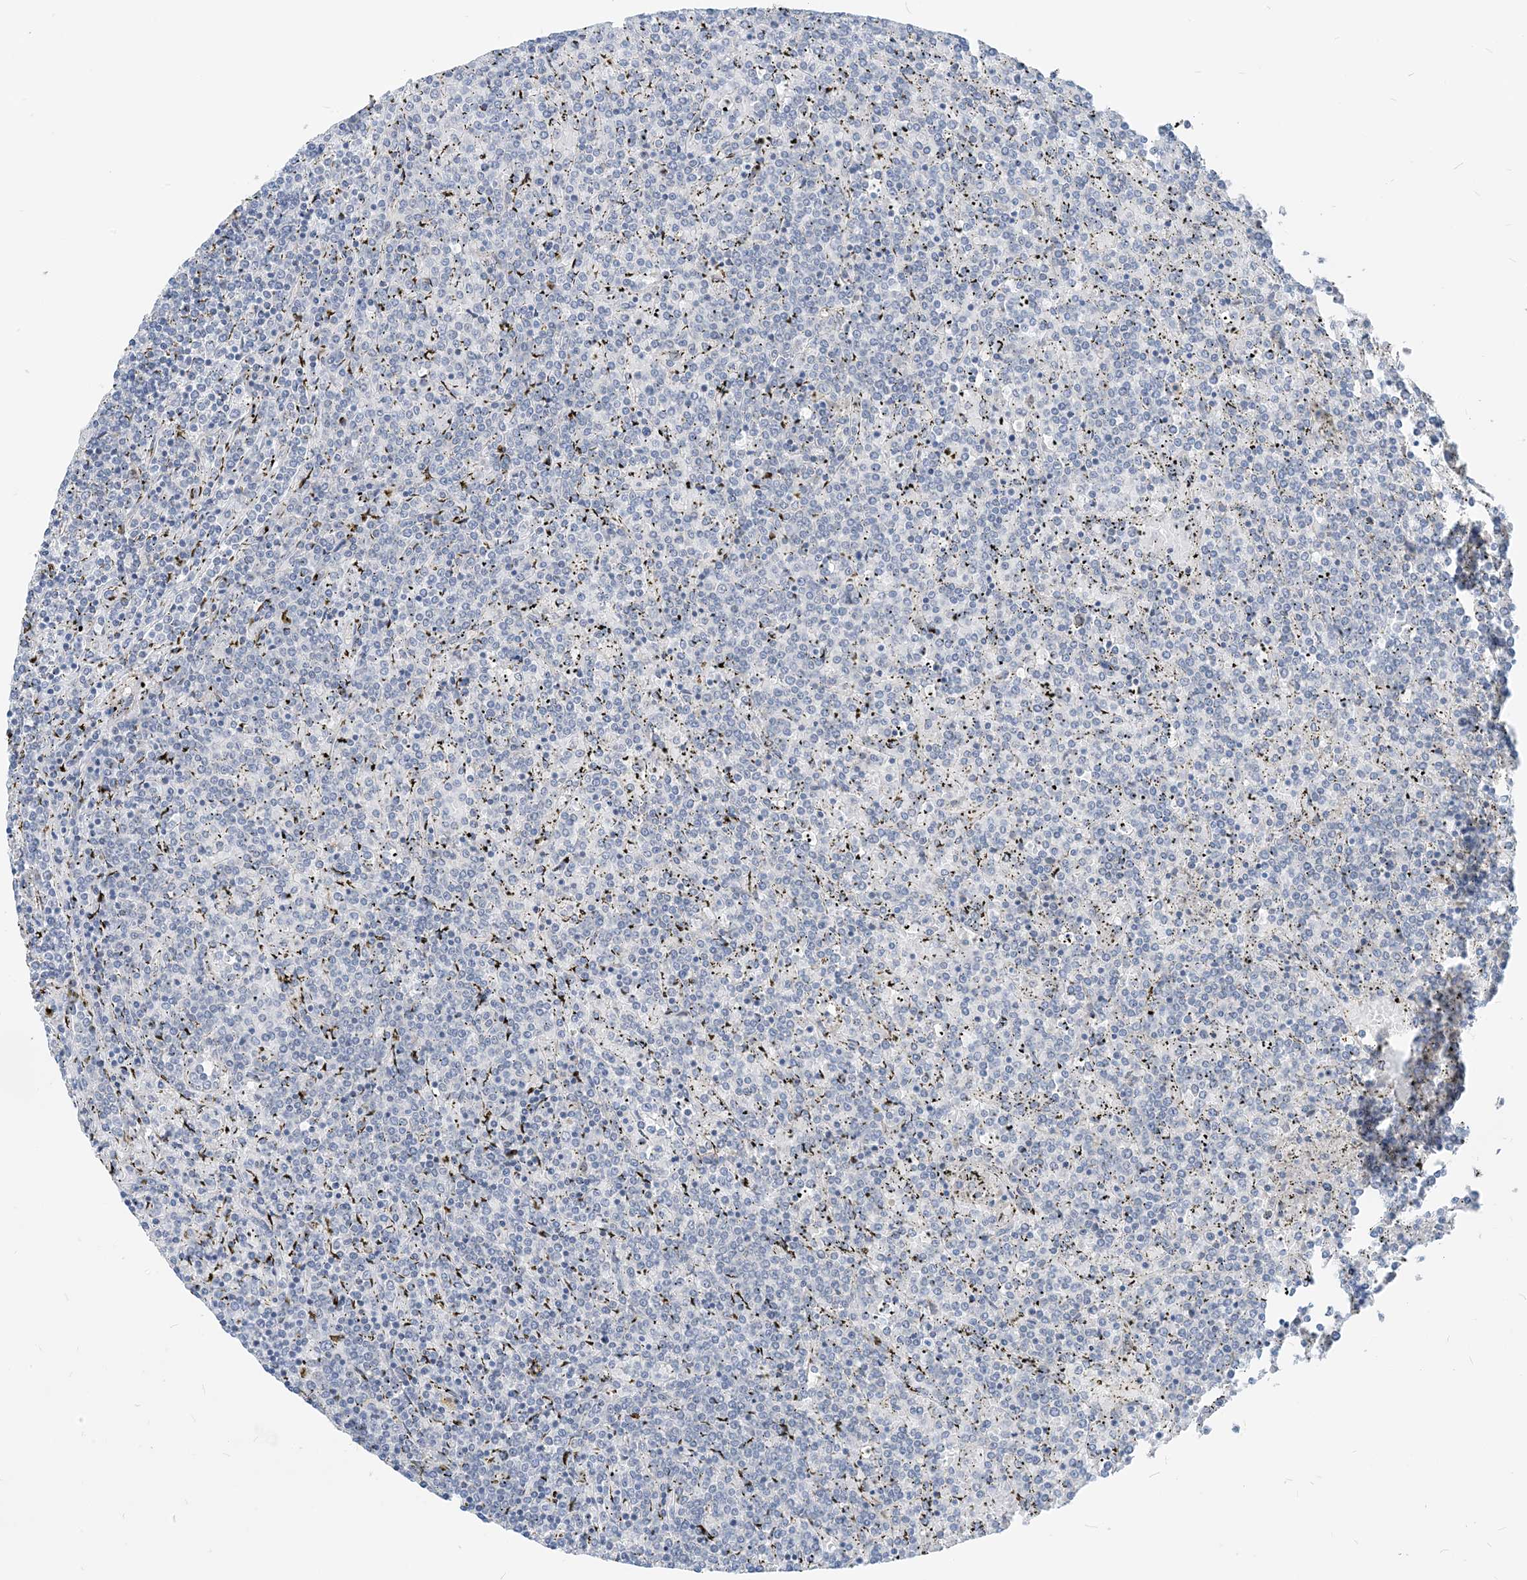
{"staining": {"intensity": "negative", "quantity": "none", "location": "none"}, "tissue": "lymphoma", "cell_type": "Tumor cells", "image_type": "cancer", "snomed": [{"axis": "morphology", "description": "Malignant lymphoma, non-Hodgkin's type, Low grade"}, {"axis": "topography", "description": "Spleen"}], "caption": "Photomicrograph shows no significant protein positivity in tumor cells of malignant lymphoma, non-Hodgkin's type (low-grade). (DAB (3,3'-diaminobenzidine) IHC with hematoxylin counter stain).", "gene": "PLEKHA3", "patient": {"sex": "female", "age": 19}}